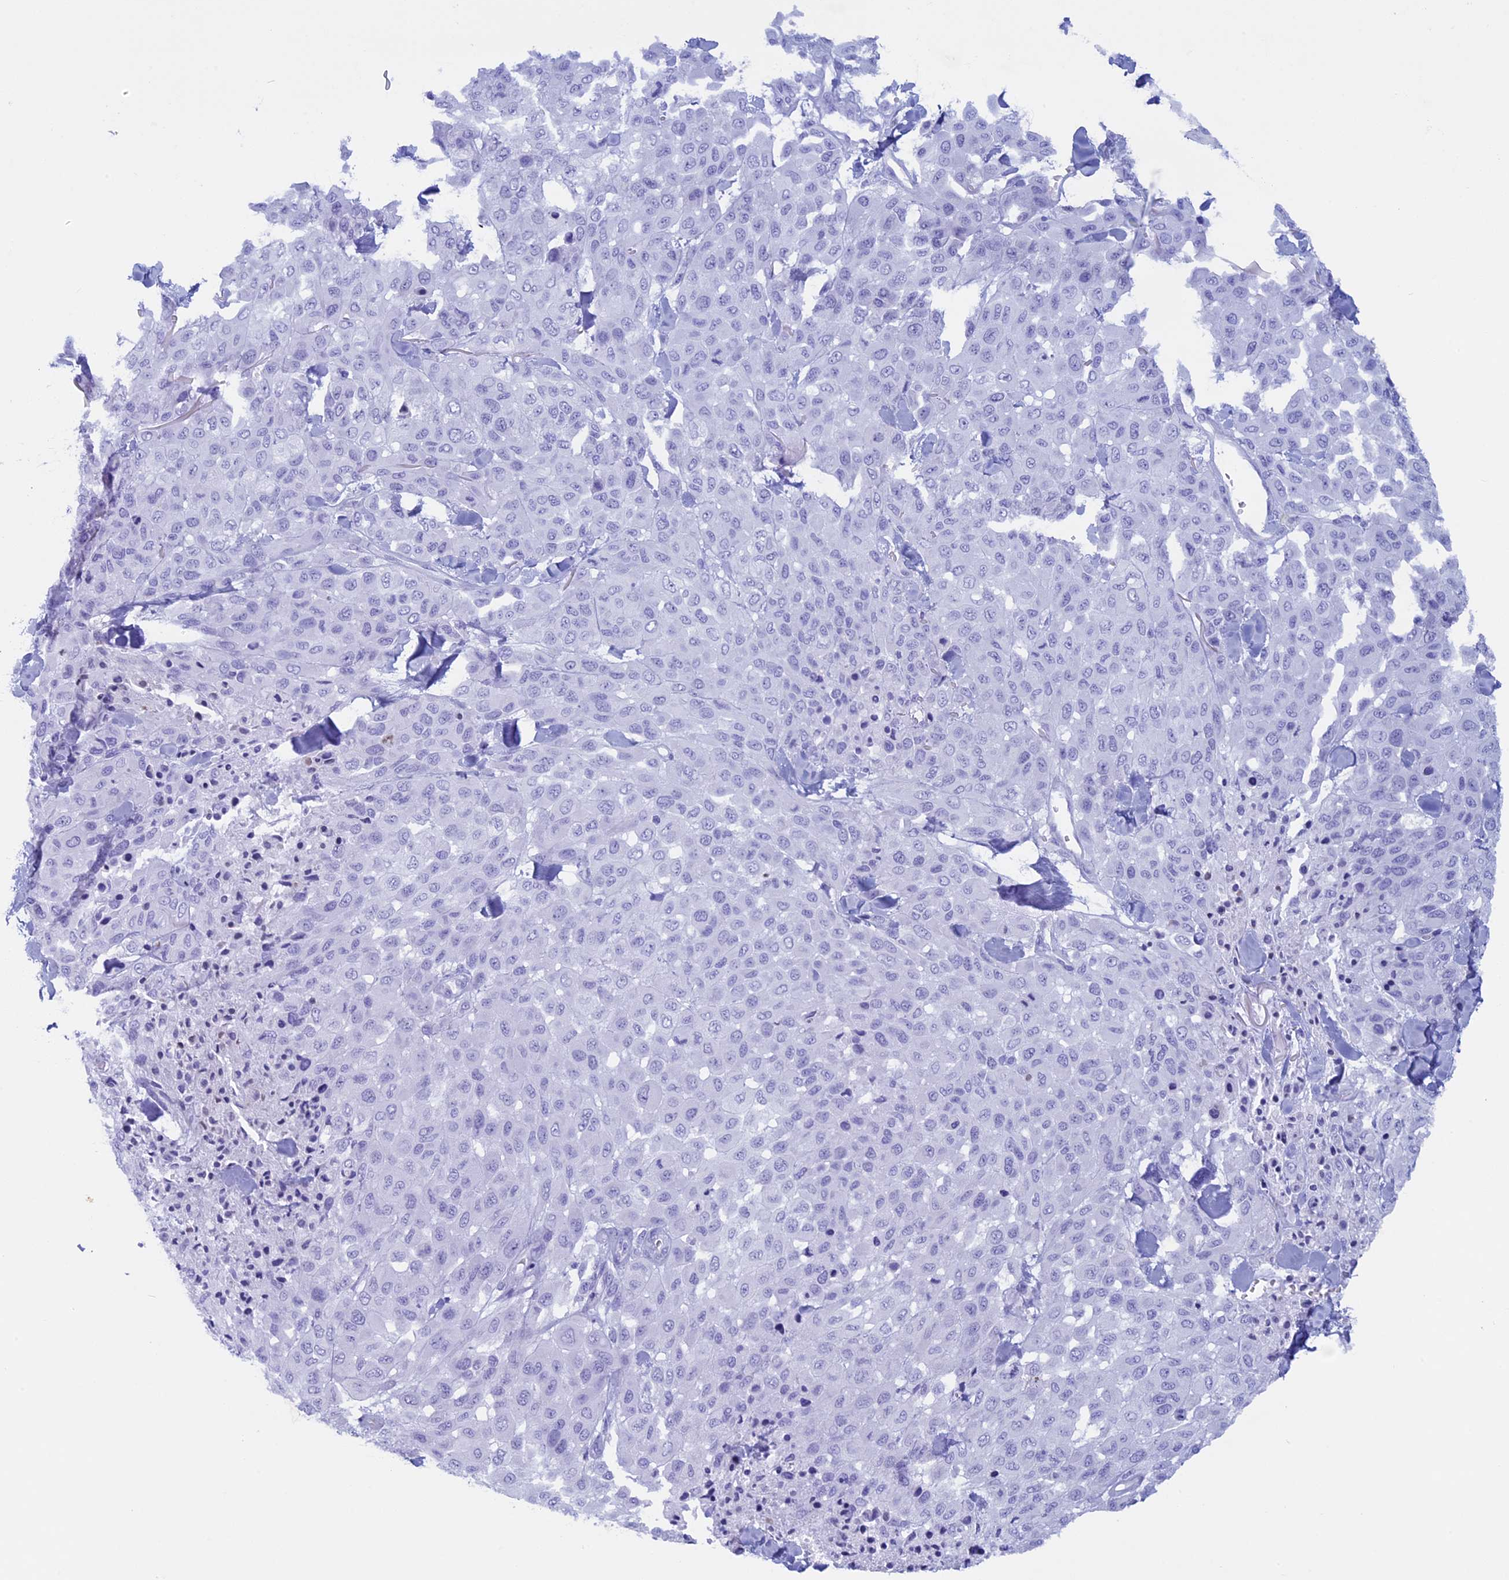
{"staining": {"intensity": "negative", "quantity": "none", "location": "none"}, "tissue": "melanoma", "cell_type": "Tumor cells", "image_type": "cancer", "snomed": [{"axis": "morphology", "description": "Malignant melanoma, Metastatic site"}, {"axis": "topography", "description": "Skin"}], "caption": "This histopathology image is of melanoma stained with immunohistochemistry (IHC) to label a protein in brown with the nuclei are counter-stained blue. There is no staining in tumor cells.", "gene": "FAM169A", "patient": {"sex": "female", "age": 81}}